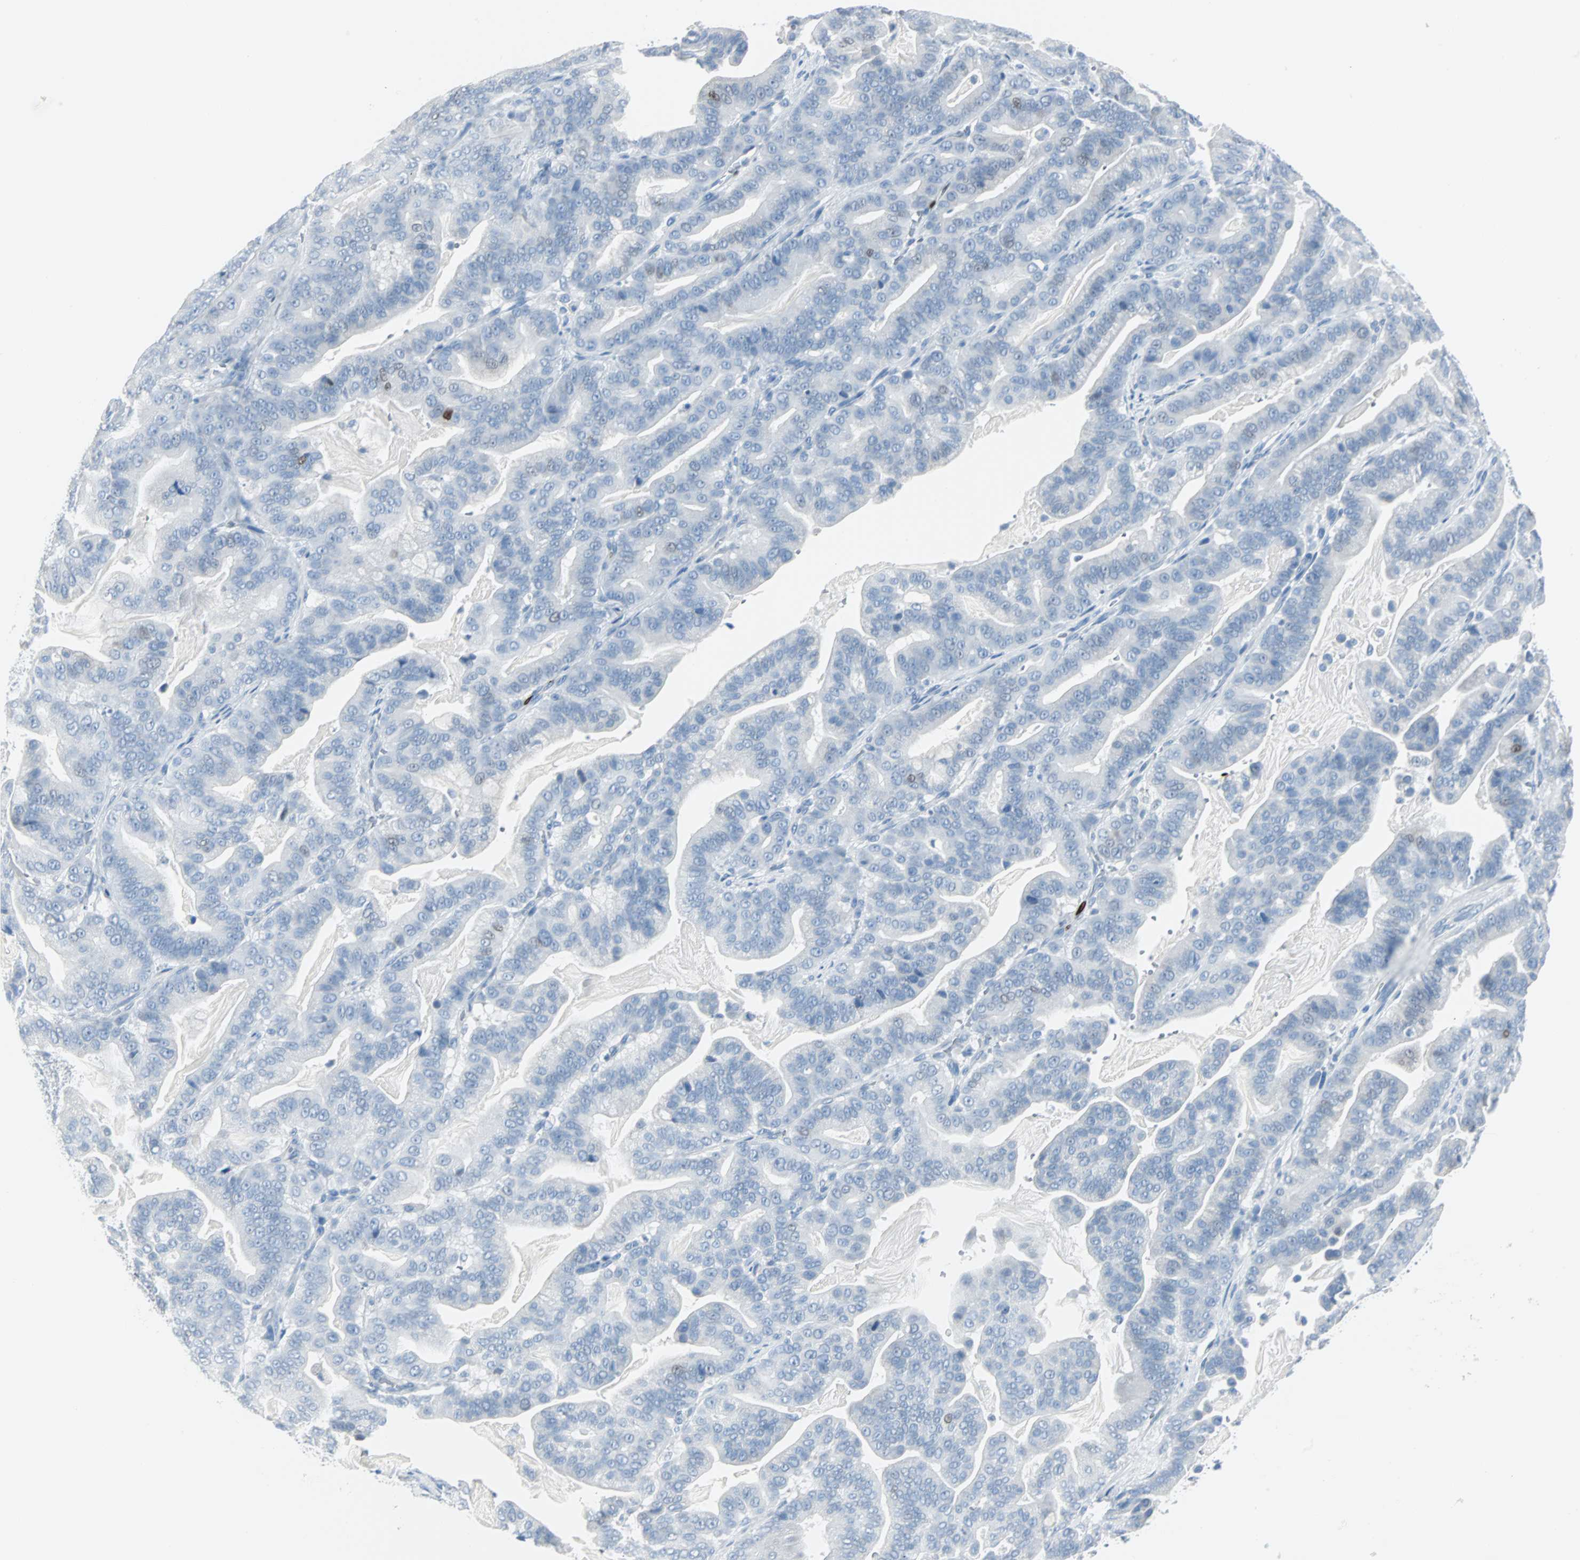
{"staining": {"intensity": "weak", "quantity": "<25%", "location": "nuclear"}, "tissue": "pancreatic cancer", "cell_type": "Tumor cells", "image_type": "cancer", "snomed": [{"axis": "morphology", "description": "Adenocarcinoma, NOS"}, {"axis": "topography", "description": "Pancreas"}], "caption": "DAB immunohistochemical staining of adenocarcinoma (pancreatic) demonstrates no significant staining in tumor cells.", "gene": "IL33", "patient": {"sex": "male", "age": 63}}